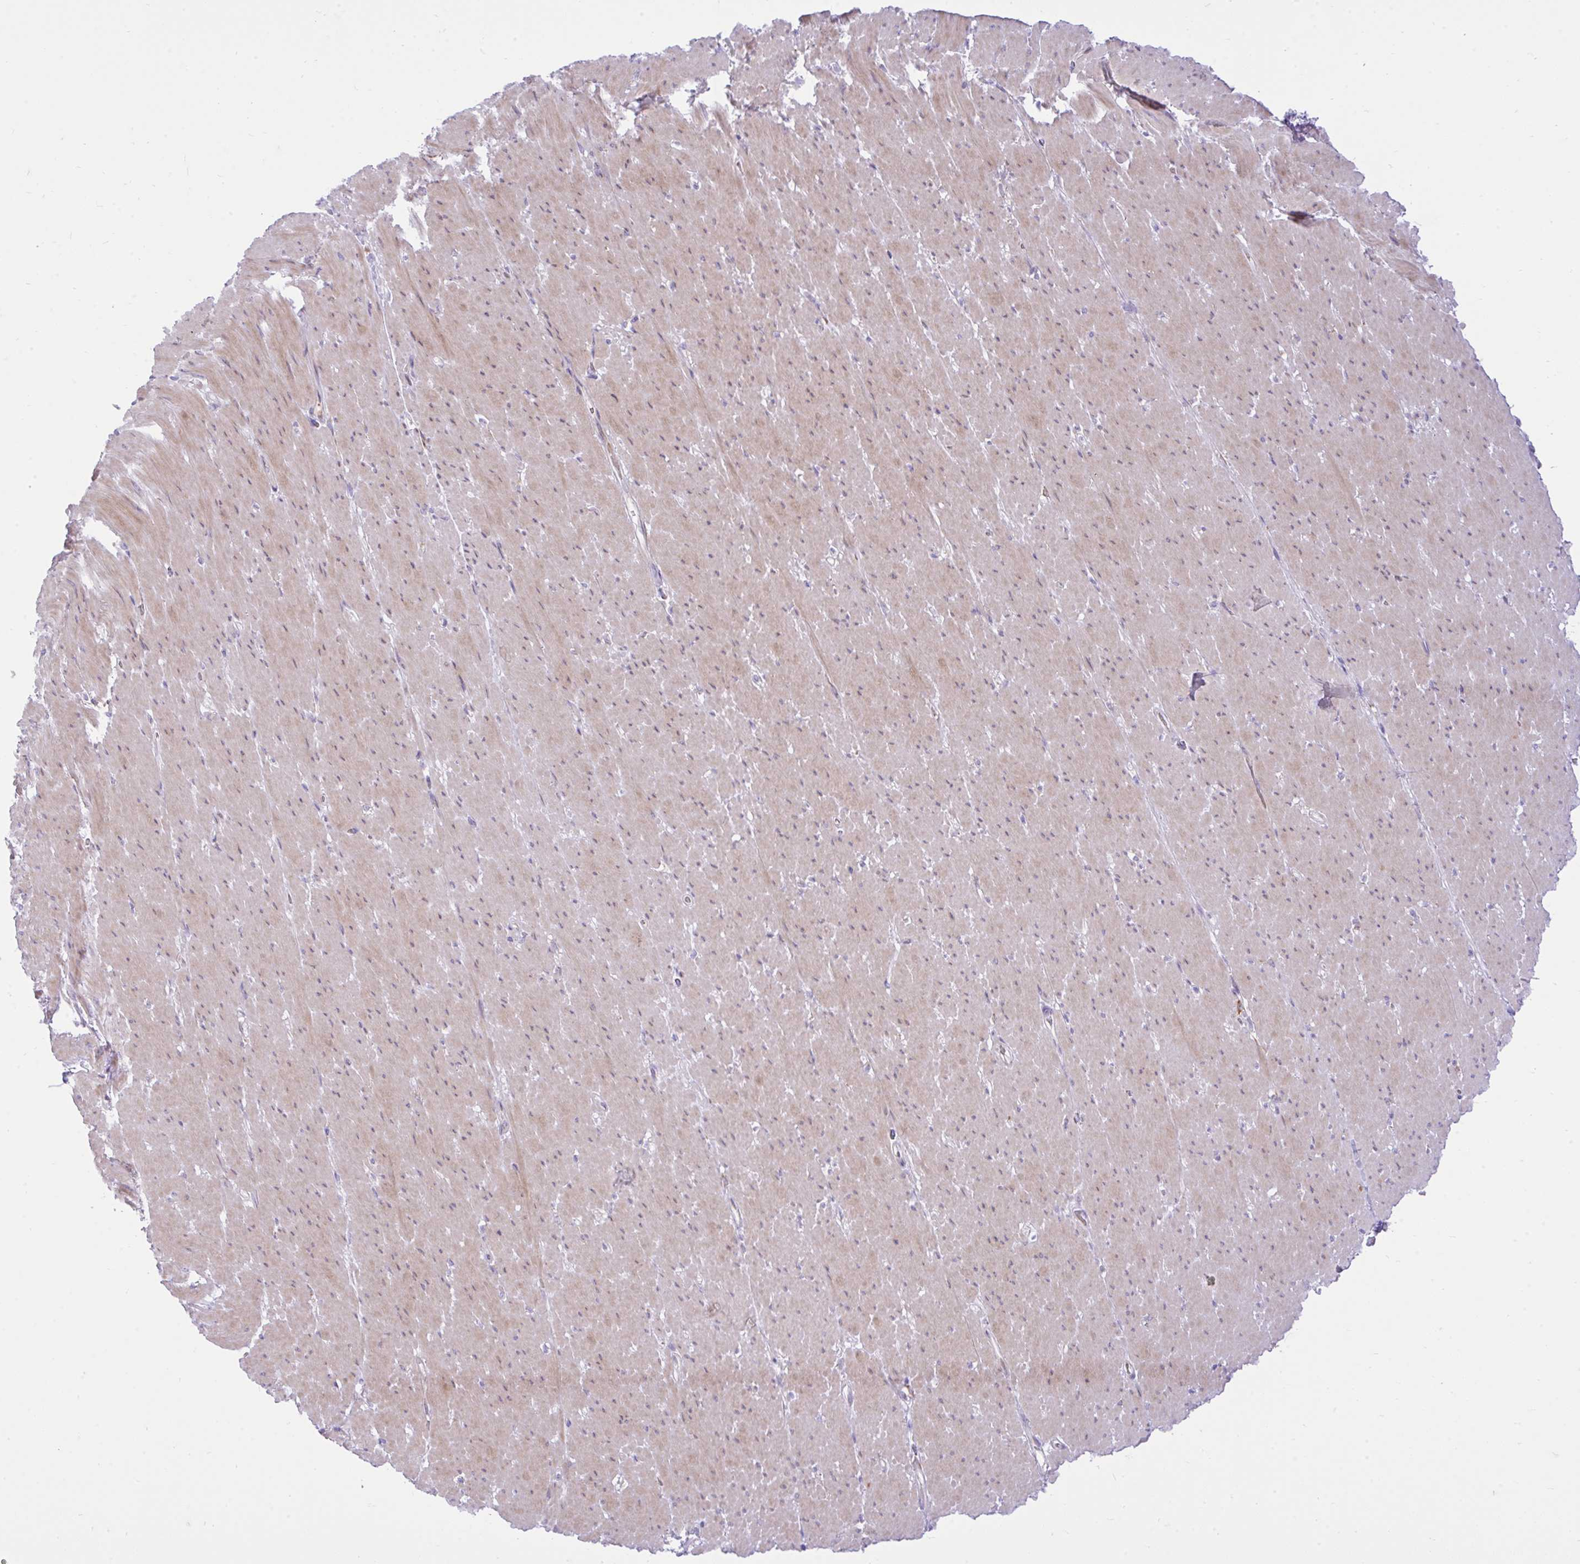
{"staining": {"intensity": "weak", "quantity": "25%-75%", "location": "cytoplasmic/membranous"}, "tissue": "smooth muscle", "cell_type": "Smooth muscle cells", "image_type": "normal", "snomed": [{"axis": "morphology", "description": "Normal tissue, NOS"}, {"axis": "topography", "description": "Smooth muscle"}, {"axis": "topography", "description": "Rectum"}], "caption": "Immunohistochemistry (DAB) staining of normal human smooth muscle reveals weak cytoplasmic/membranous protein staining in approximately 25%-75% of smooth muscle cells.", "gene": "EEF1A1", "patient": {"sex": "male", "age": 53}}